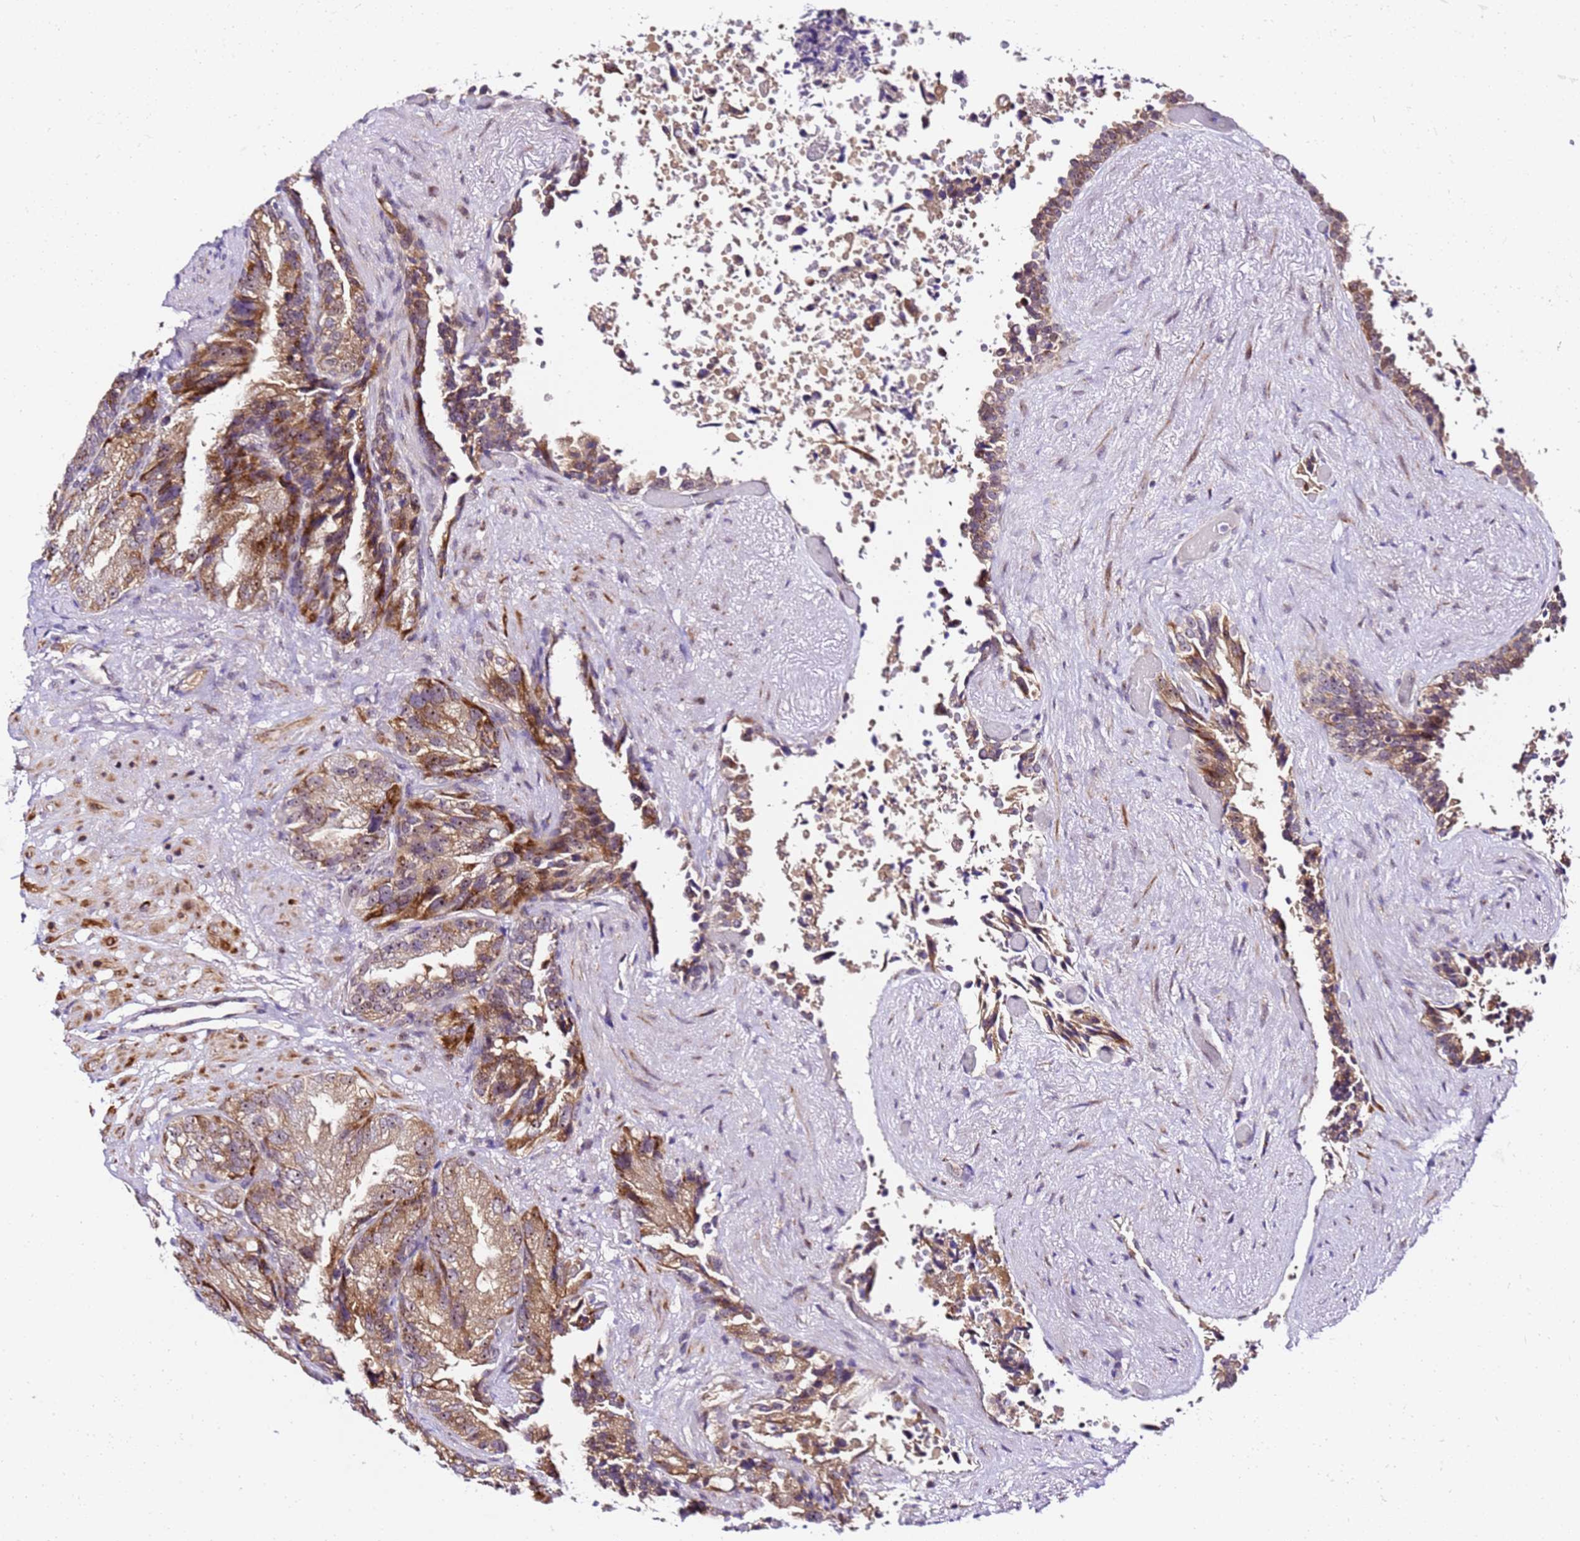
{"staining": {"intensity": "moderate", "quantity": ">75%", "location": "cytoplasmic/membranous,nuclear"}, "tissue": "seminal vesicle", "cell_type": "Glandular cells", "image_type": "normal", "snomed": [{"axis": "morphology", "description": "Normal tissue, NOS"}, {"axis": "topography", "description": "Seminal veicle"}, {"axis": "topography", "description": "Peripheral nerve tissue"}], "caption": "Glandular cells reveal medium levels of moderate cytoplasmic/membranous,nuclear positivity in approximately >75% of cells in benign human seminal vesicle. (brown staining indicates protein expression, while blue staining denotes nuclei).", "gene": "SLX4IP", "patient": {"sex": "male", "age": 63}}